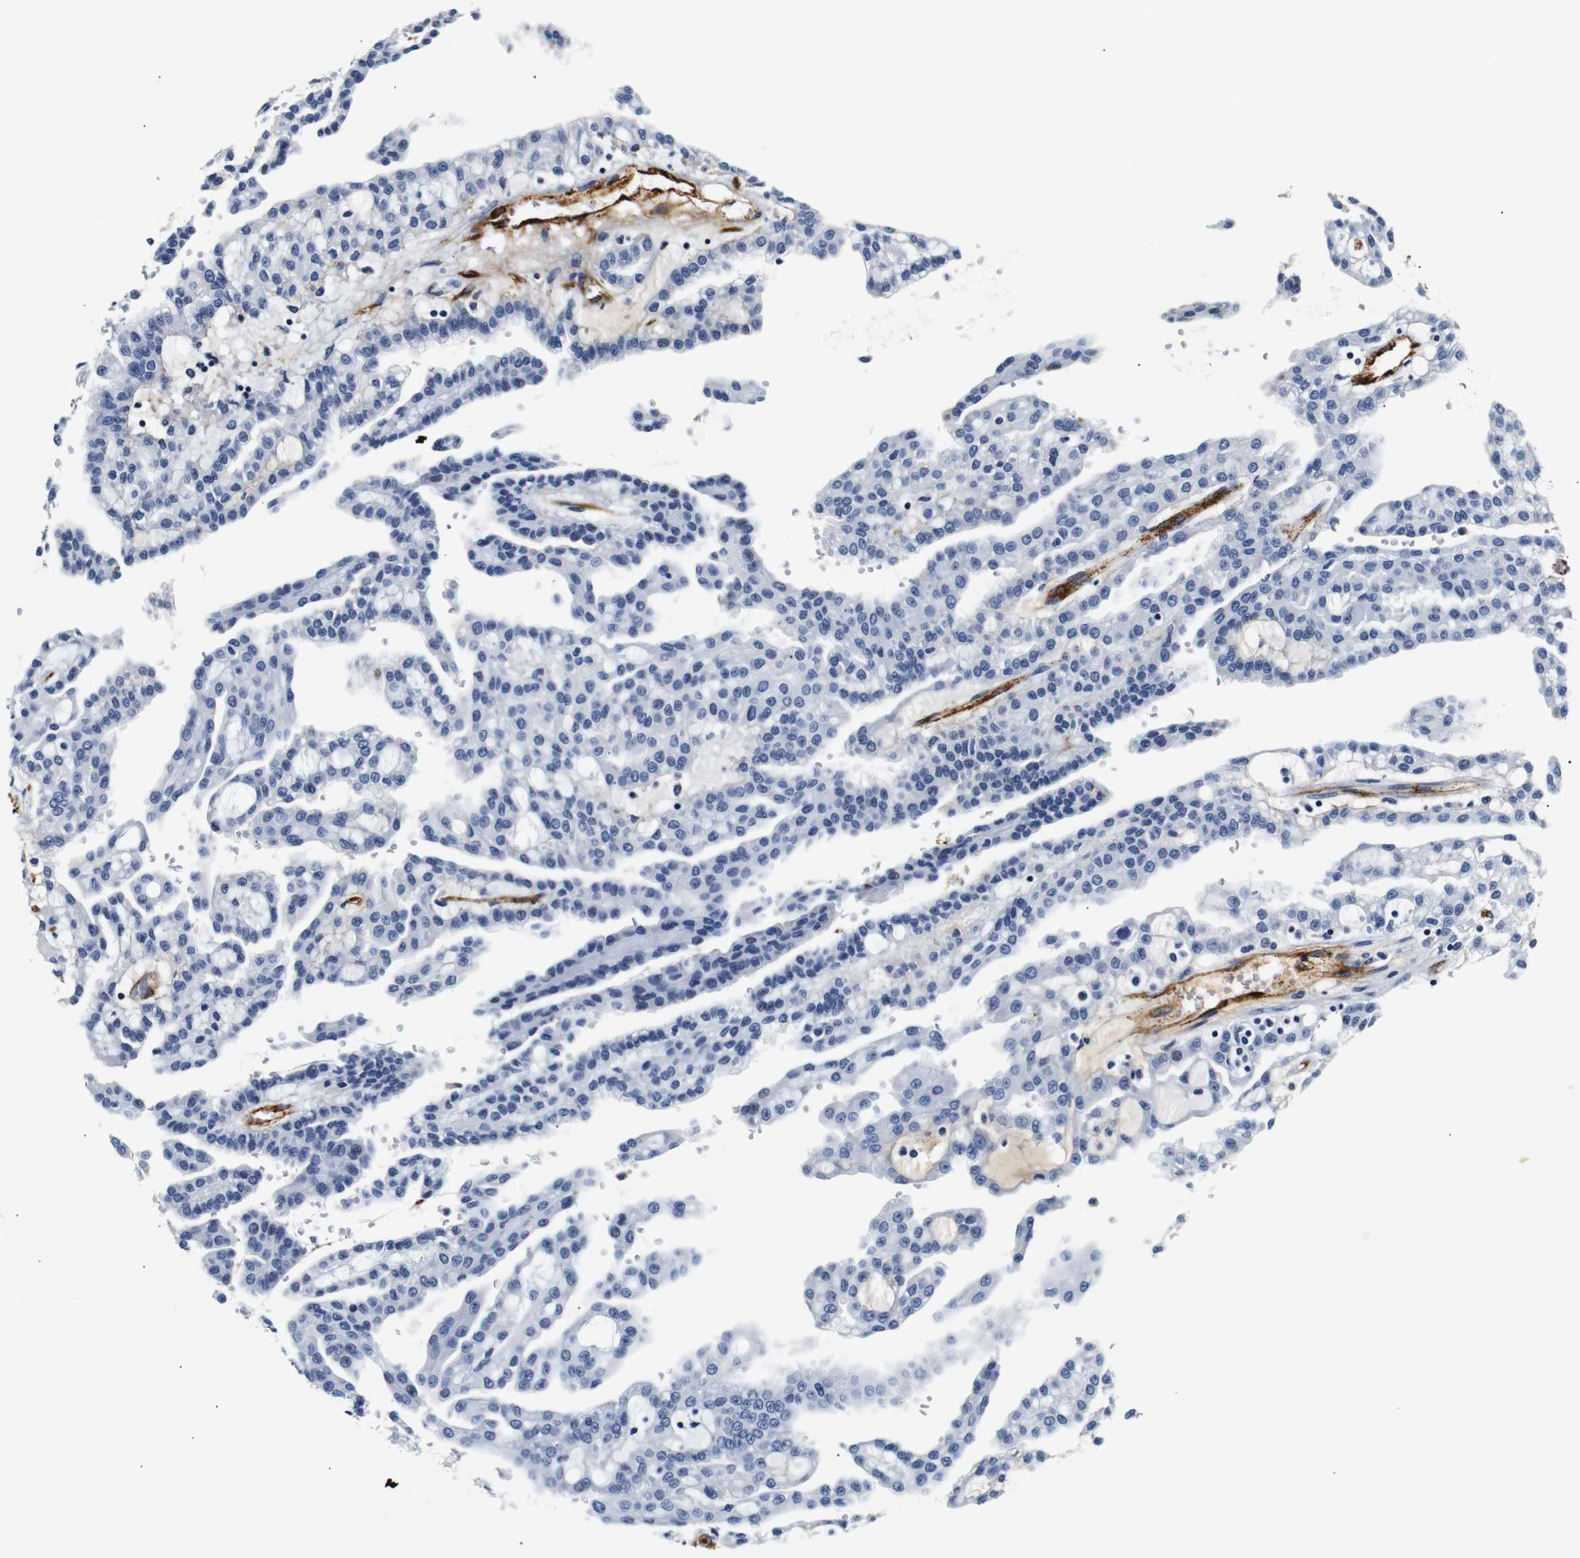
{"staining": {"intensity": "negative", "quantity": "none", "location": "none"}, "tissue": "renal cancer", "cell_type": "Tumor cells", "image_type": "cancer", "snomed": [{"axis": "morphology", "description": "Adenocarcinoma, NOS"}, {"axis": "topography", "description": "Kidney"}], "caption": "Renal adenocarcinoma was stained to show a protein in brown. There is no significant staining in tumor cells.", "gene": "MUC4", "patient": {"sex": "male", "age": 63}}